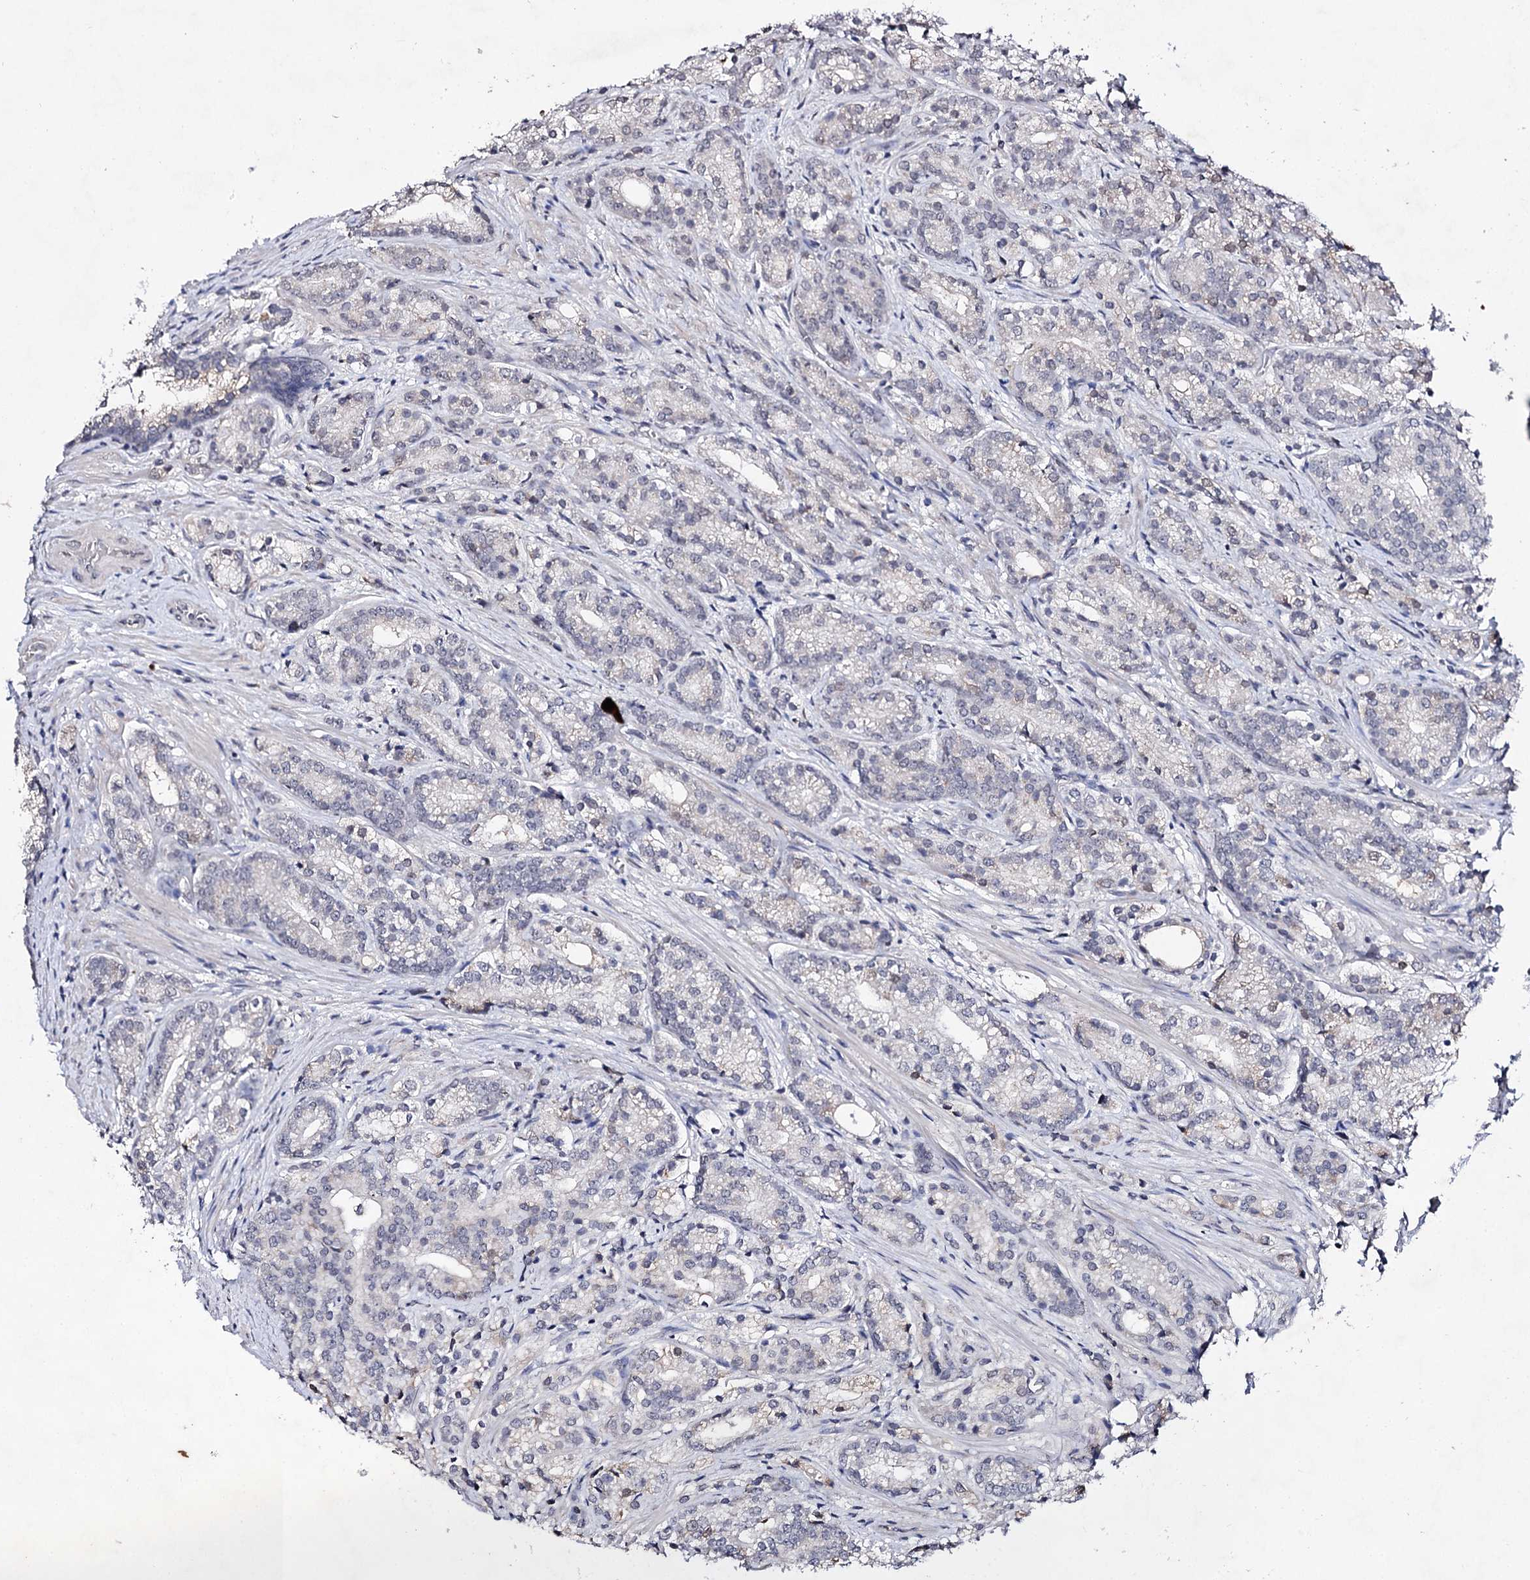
{"staining": {"intensity": "negative", "quantity": "none", "location": "none"}, "tissue": "prostate cancer", "cell_type": "Tumor cells", "image_type": "cancer", "snomed": [{"axis": "morphology", "description": "Adenocarcinoma, Low grade"}, {"axis": "topography", "description": "Prostate"}], "caption": "Prostate low-grade adenocarcinoma was stained to show a protein in brown. There is no significant expression in tumor cells. (DAB immunohistochemistry visualized using brightfield microscopy, high magnification).", "gene": "PLIN1", "patient": {"sex": "male", "age": 71}}